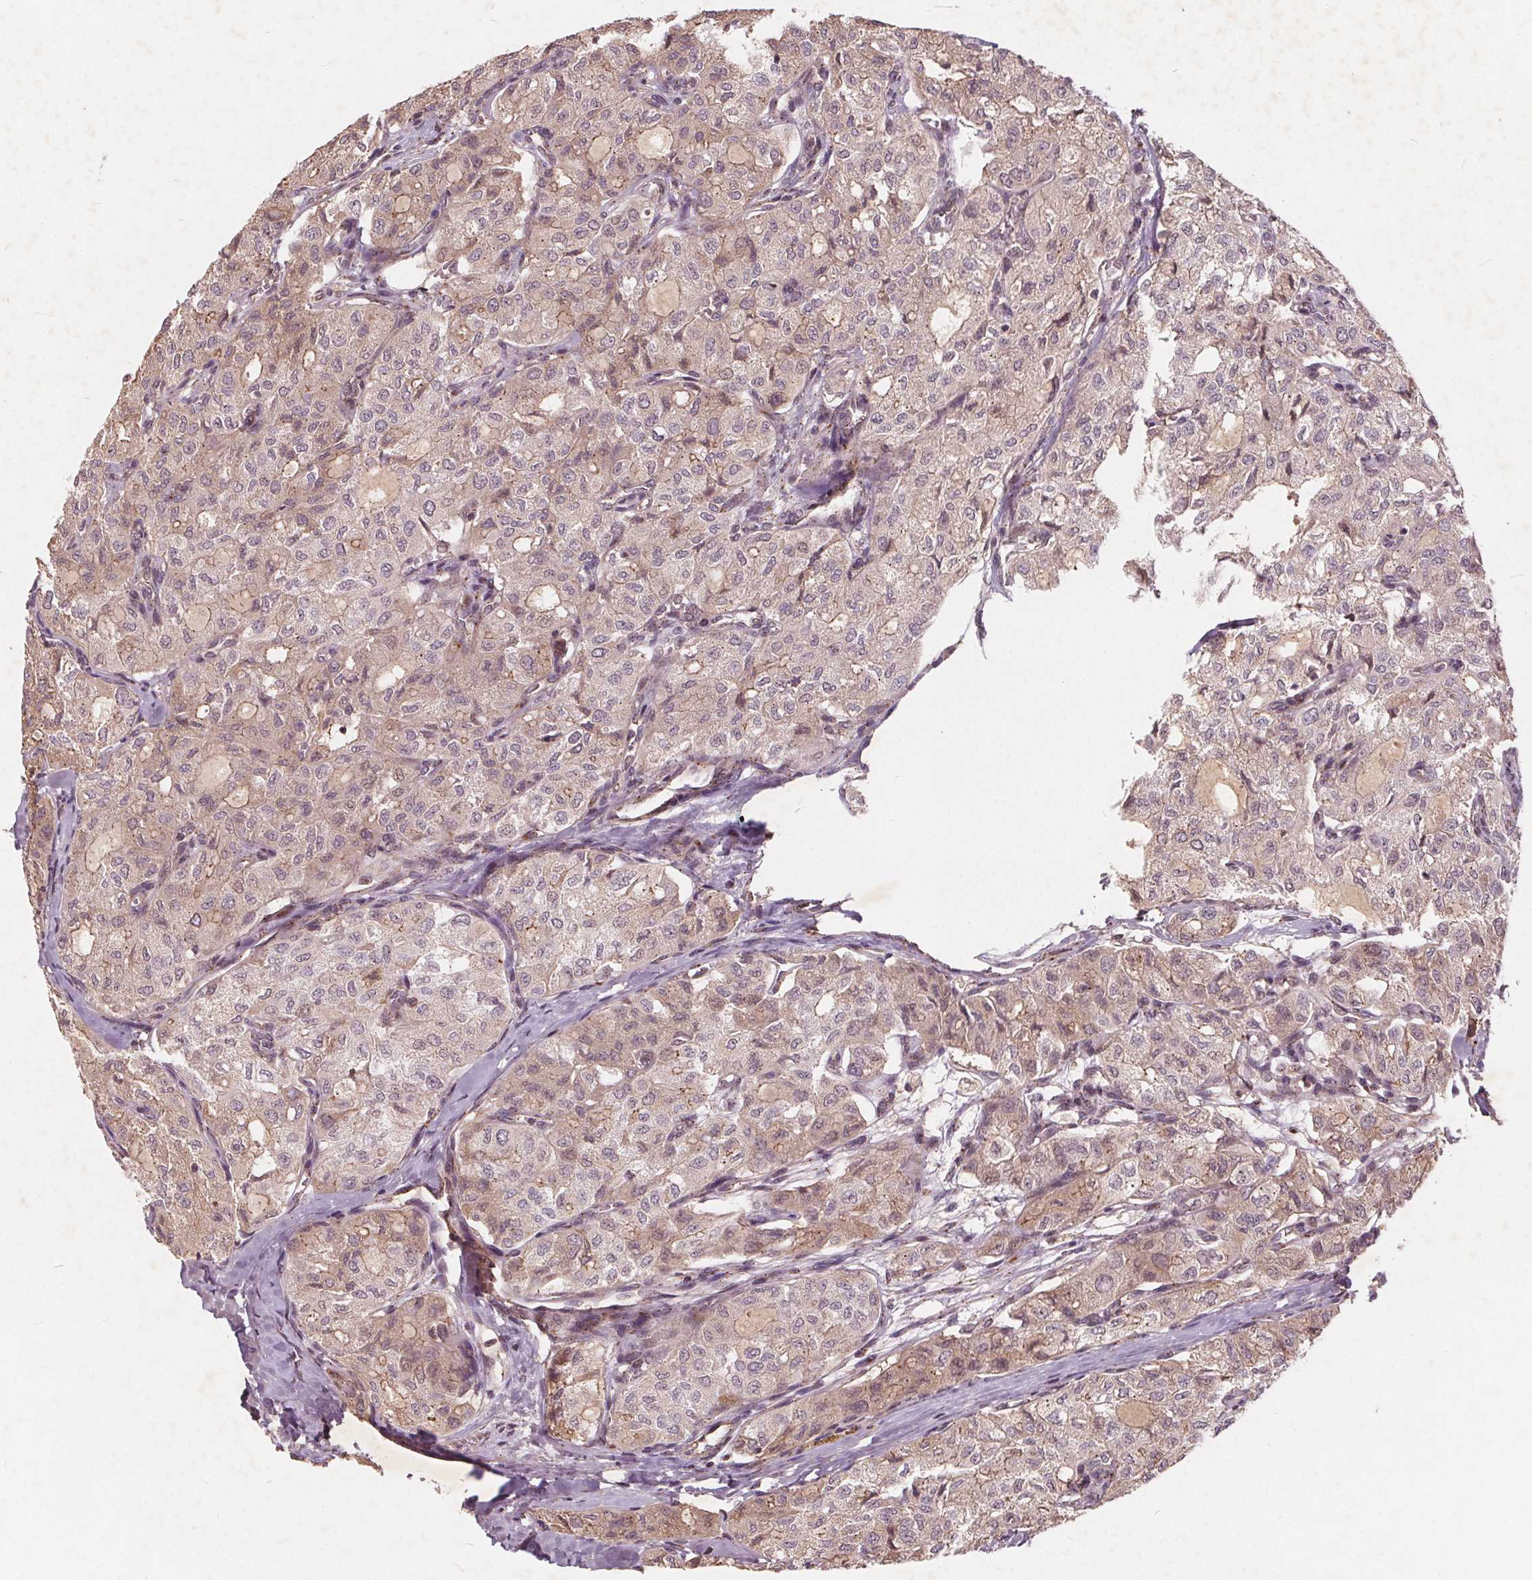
{"staining": {"intensity": "weak", "quantity": "<25%", "location": "cytoplasmic/membranous"}, "tissue": "thyroid cancer", "cell_type": "Tumor cells", "image_type": "cancer", "snomed": [{"axis": "morphology", "description": "Follicular adenoma carcinoma, NOS"}, {"axis": "topography", "description": "Thyroid gland"}], "caption": "Histopathology image shows no significant protein staining in tumor cells of thyroid cancer.", "gene": "CSNK1G2", "patient": {"sex": "male", "age": 75}}